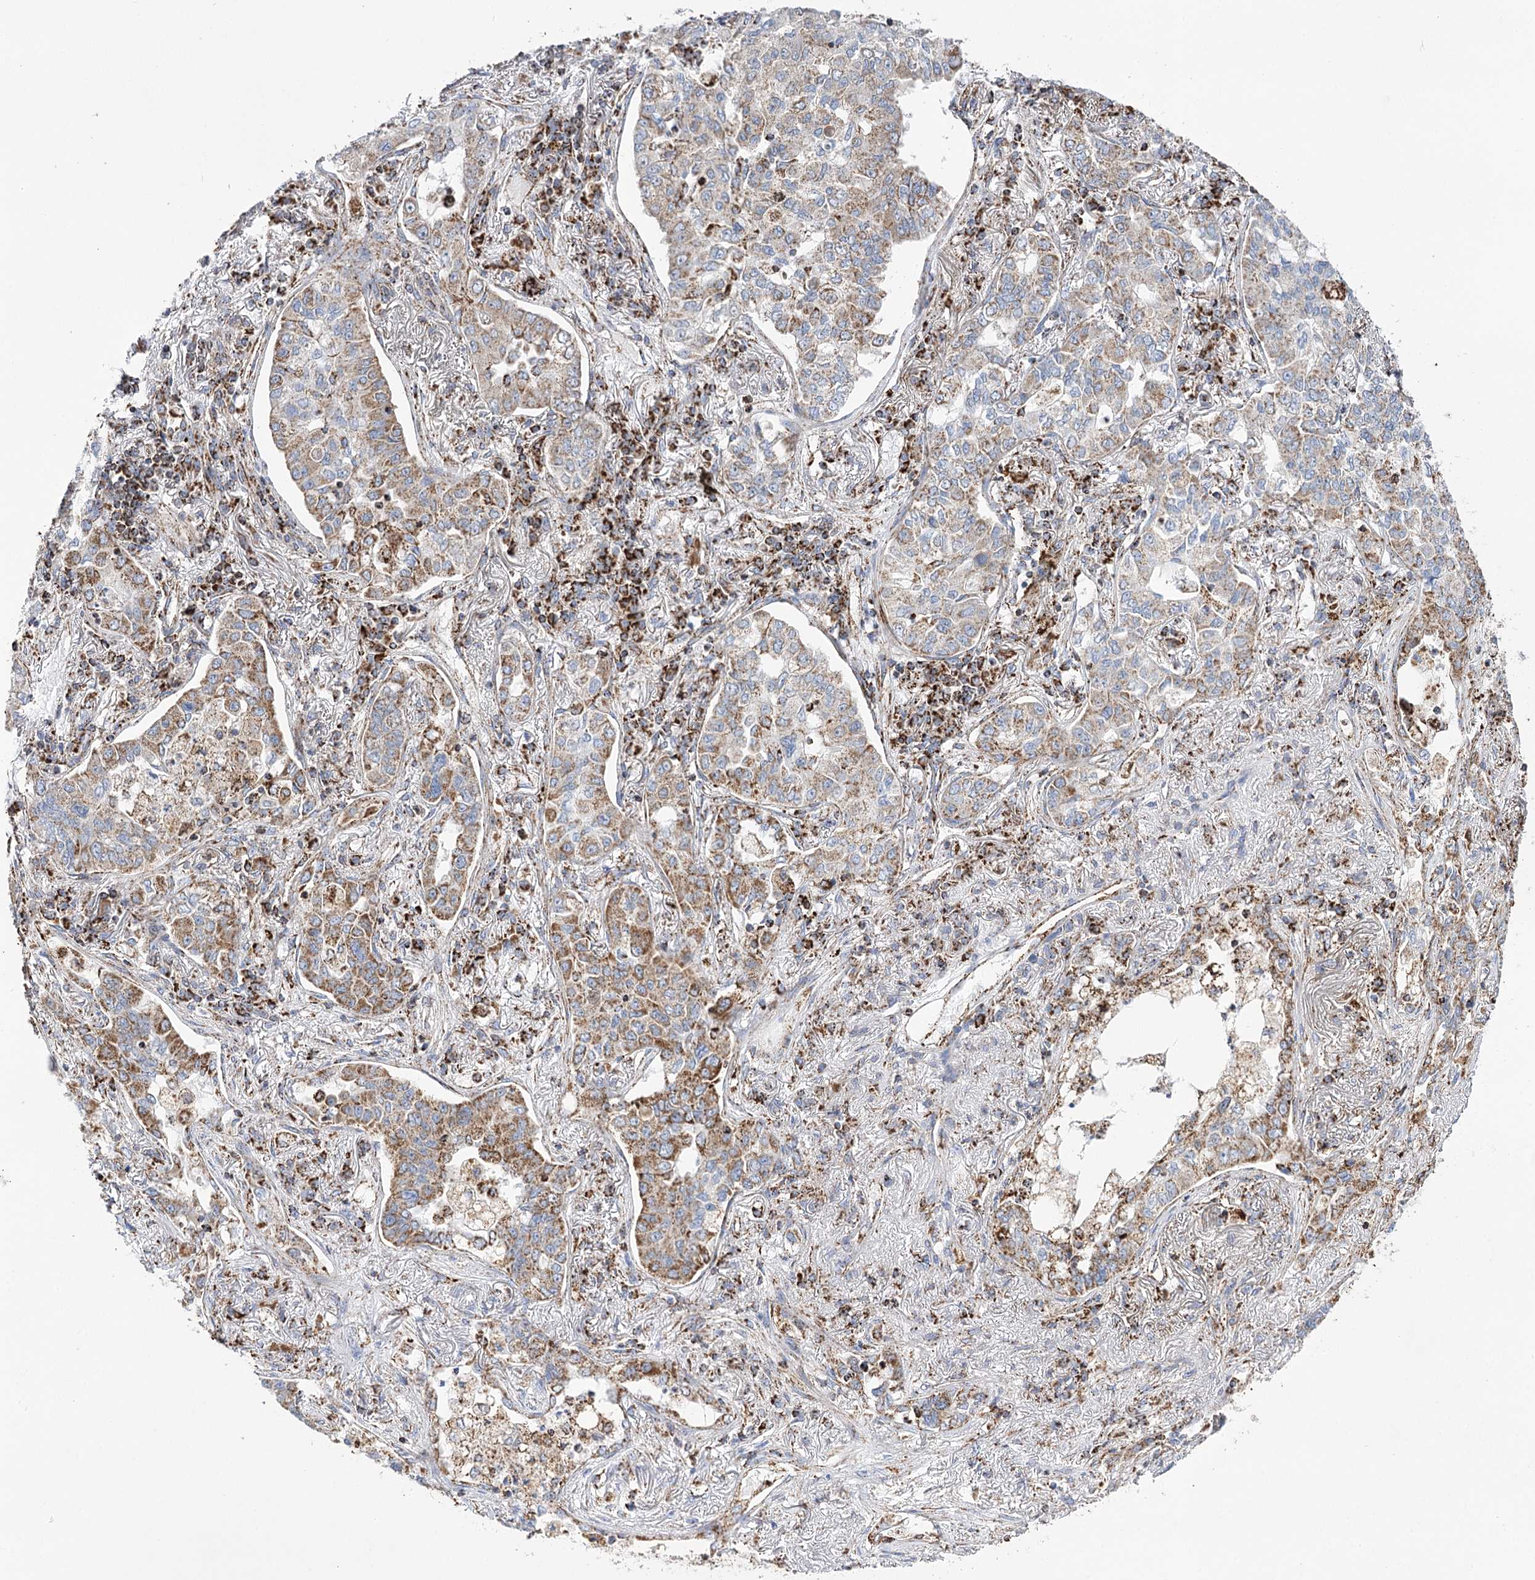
{"staining": {"intensity": "moderate", "quantity": ">75%", "location": "cytoplasmic/membranous"}, "tissue": "lung cancer", "cell_type": "Tumor cells", "image_type": "cancer", "snomed": [{"axis": "morphology", "description": "Adenocarcinoma, NOS"}, {"axis": "topography", "description": "Lung"}], "caption": "This is a micrograph of IHC staining of lung cancer (adenocarcinoma), which shows moderate expression in the cytoplasmic/membranous of tumor cells.", "gene": "NADK2", "patient": {"sex": "male", "age": 49}}